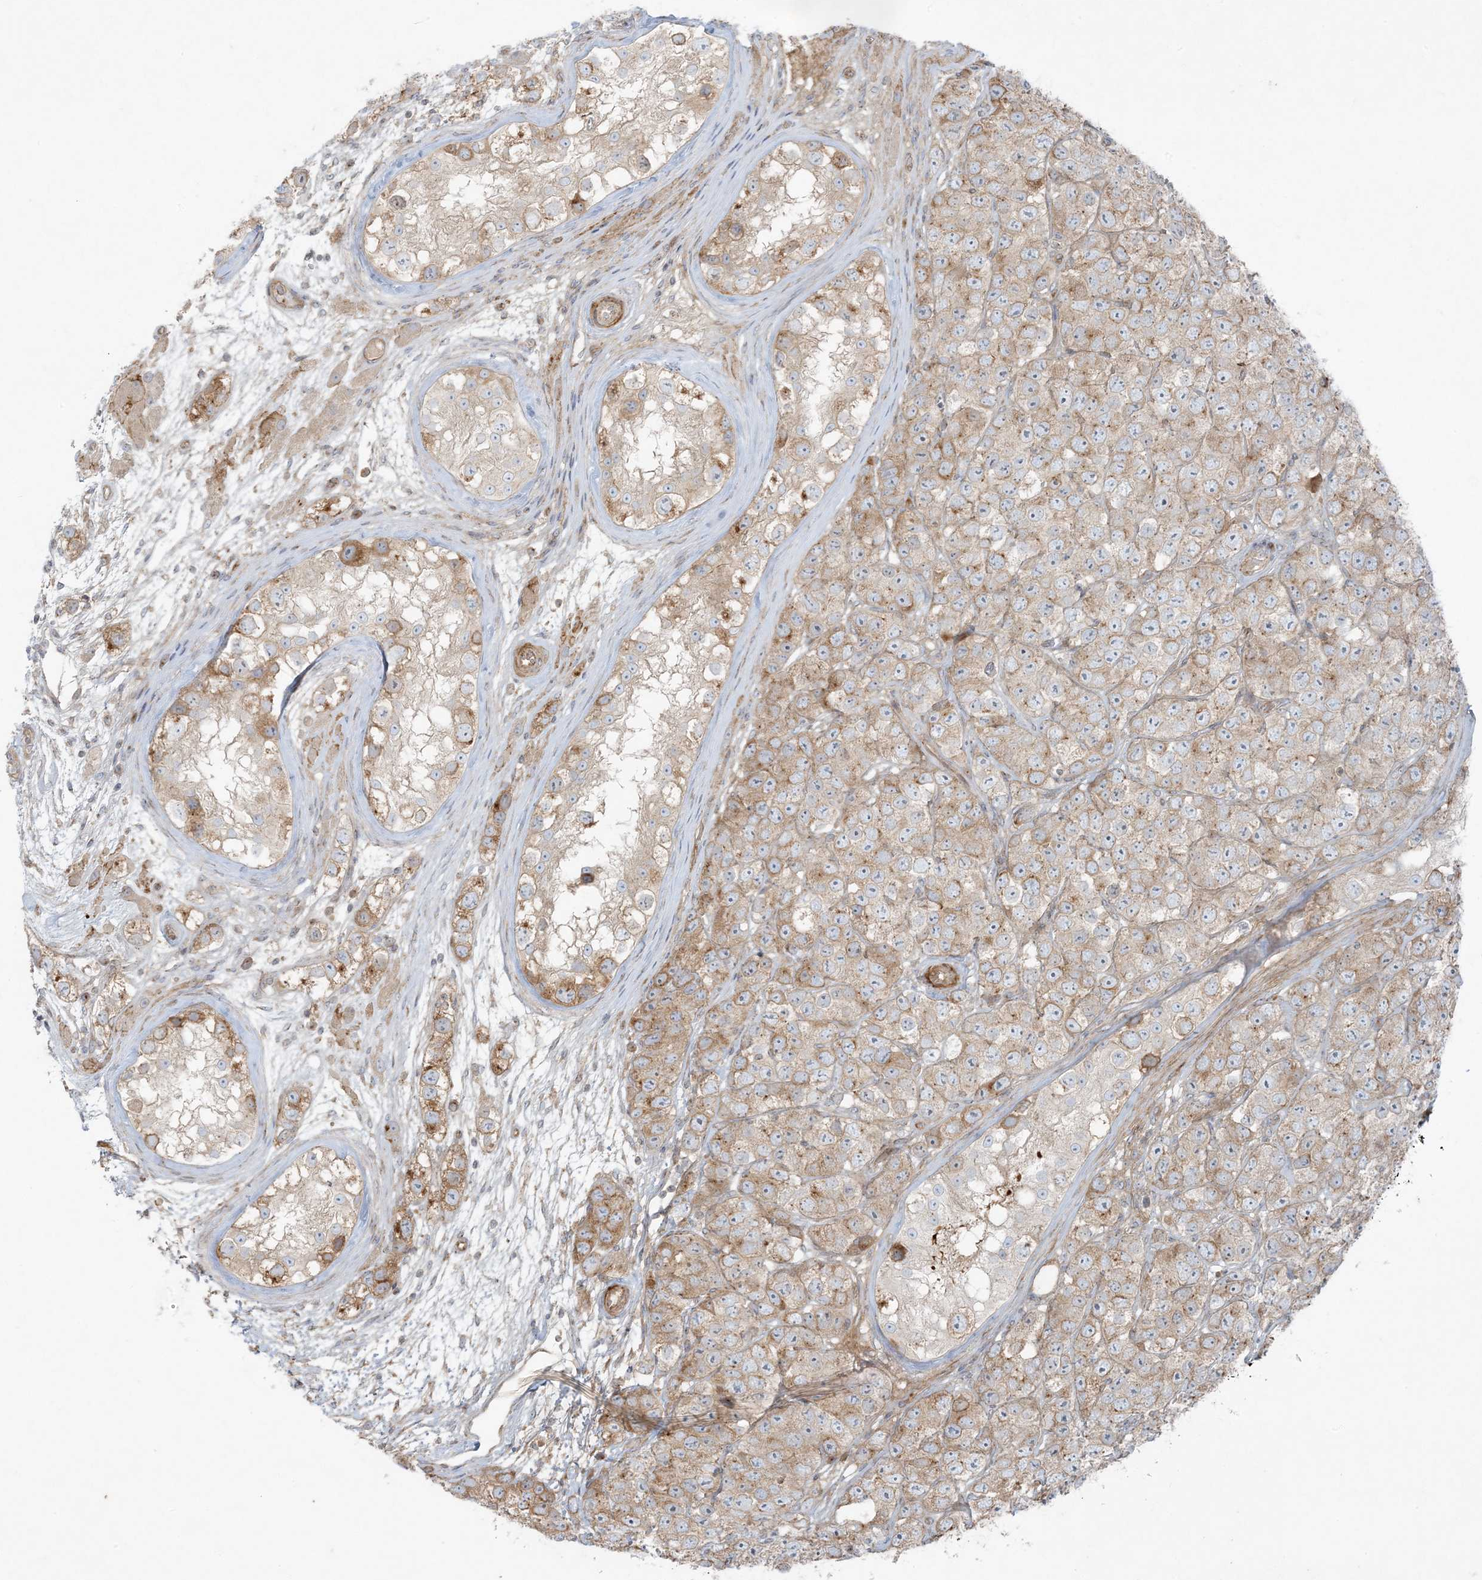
{"staining": {"intensity": "moderate", "quantity": ">75%", "location": "cytoplasmic/membranous"}, "tissue": "testis cancer", "cell_type": "Tumor cells", "image_type": "cancer", "snomed": [{"axis": "morphology", "description": "Seminoma, NOS"}, {"axis": "topography", "description": "Testis"}], "caption": "Immunohistochemistry (IHC) micrograph of neoplastic tissue: testis cancer stained using IHC displays medium levels of moderate protein expression localized specifically in the cytoplasmic/membranous of tumor cells, appearing as a cytoplasmic/membranous brown color.", "gene": "PIK3R4", "patient": {"sex": "male", "age": 28}}